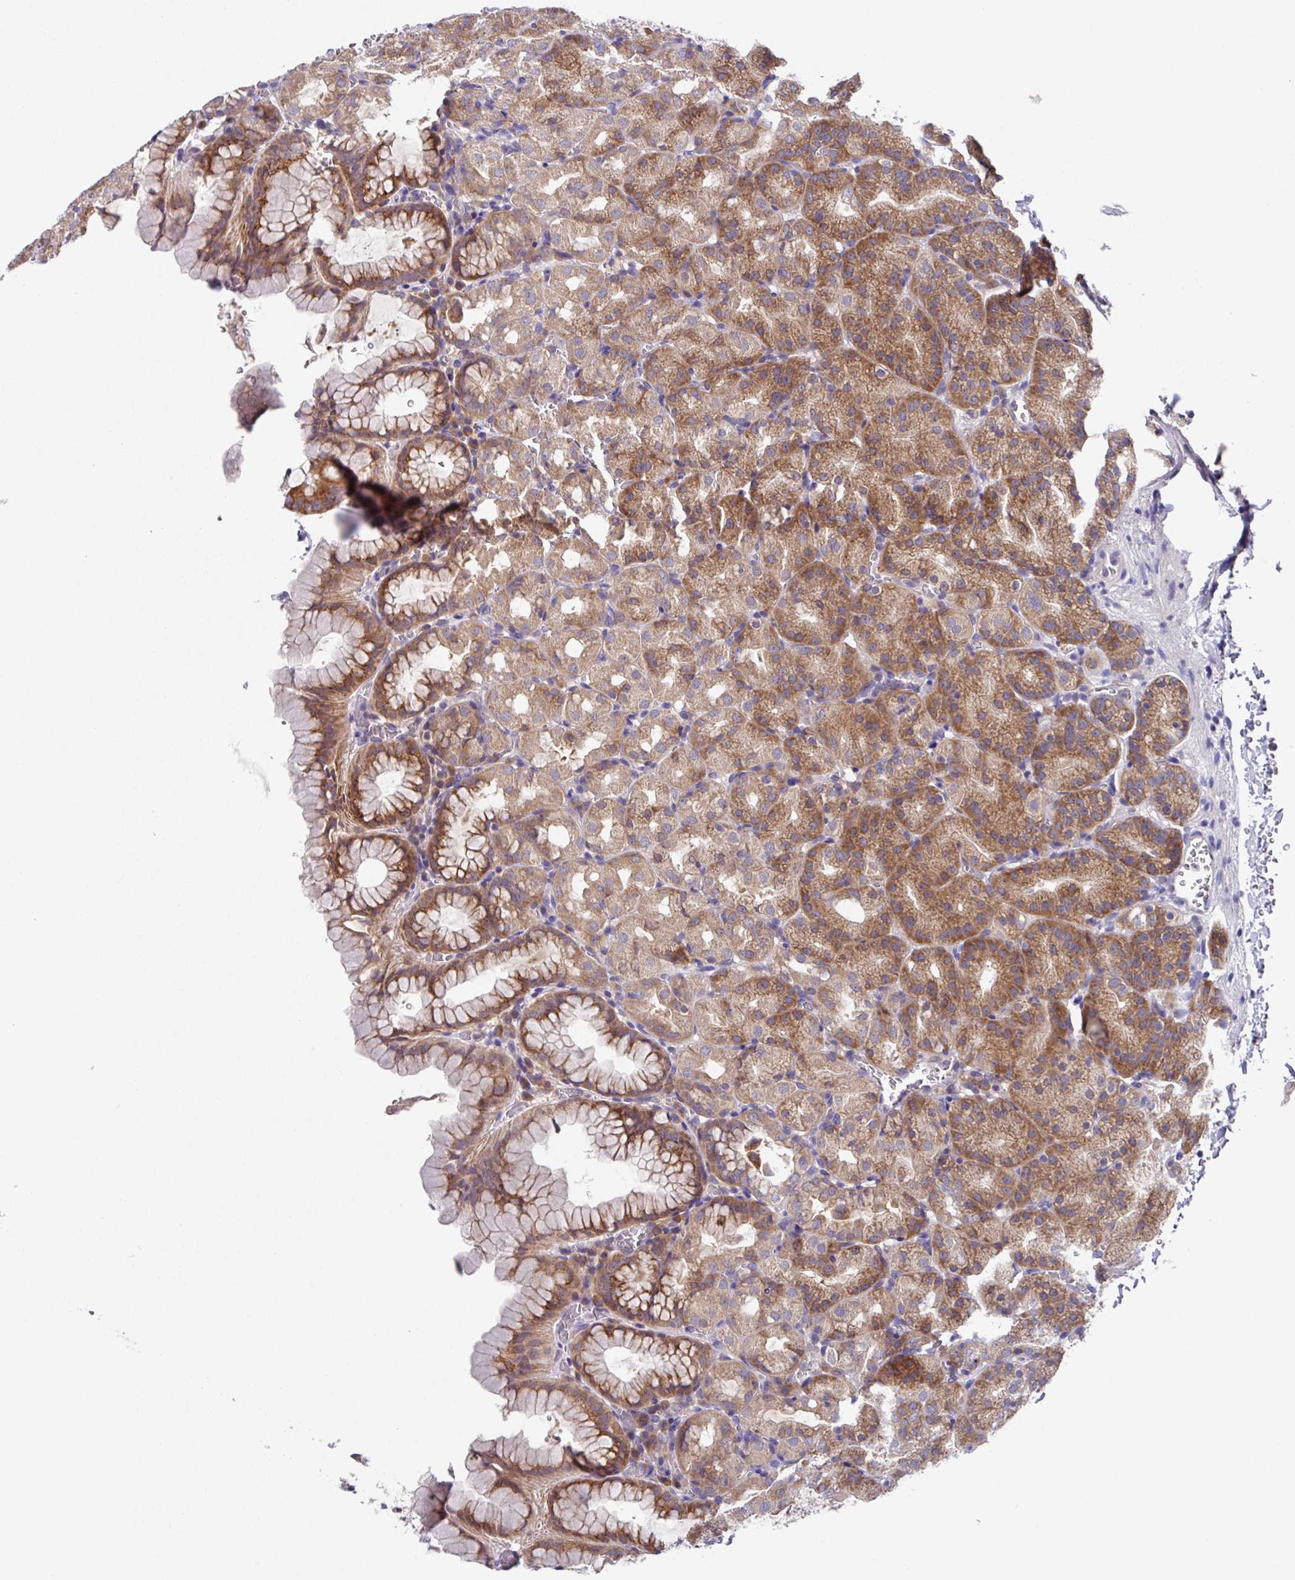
{"staining": {"intensity": "moderate", "quantity": ">75%", "location": "cytoplasmic/membranous"}, "tissue": "stomach", "cell_type": "Glandular cells", "image_type": "normal", "snomed": [{"axis": "morphology", "description": "Normal tissue, NOS"}, {"axis": "topography", "description": "Stomach, upper"}], "caption": "This is a micrograph of immunohistochemistry (IHC) staining of benign stomach, which shows moderate expression in the cytoplasmic/membranous of glandular cells.", "gene": "EIF4B", "patient": {"sex": "female", "age": 81}}